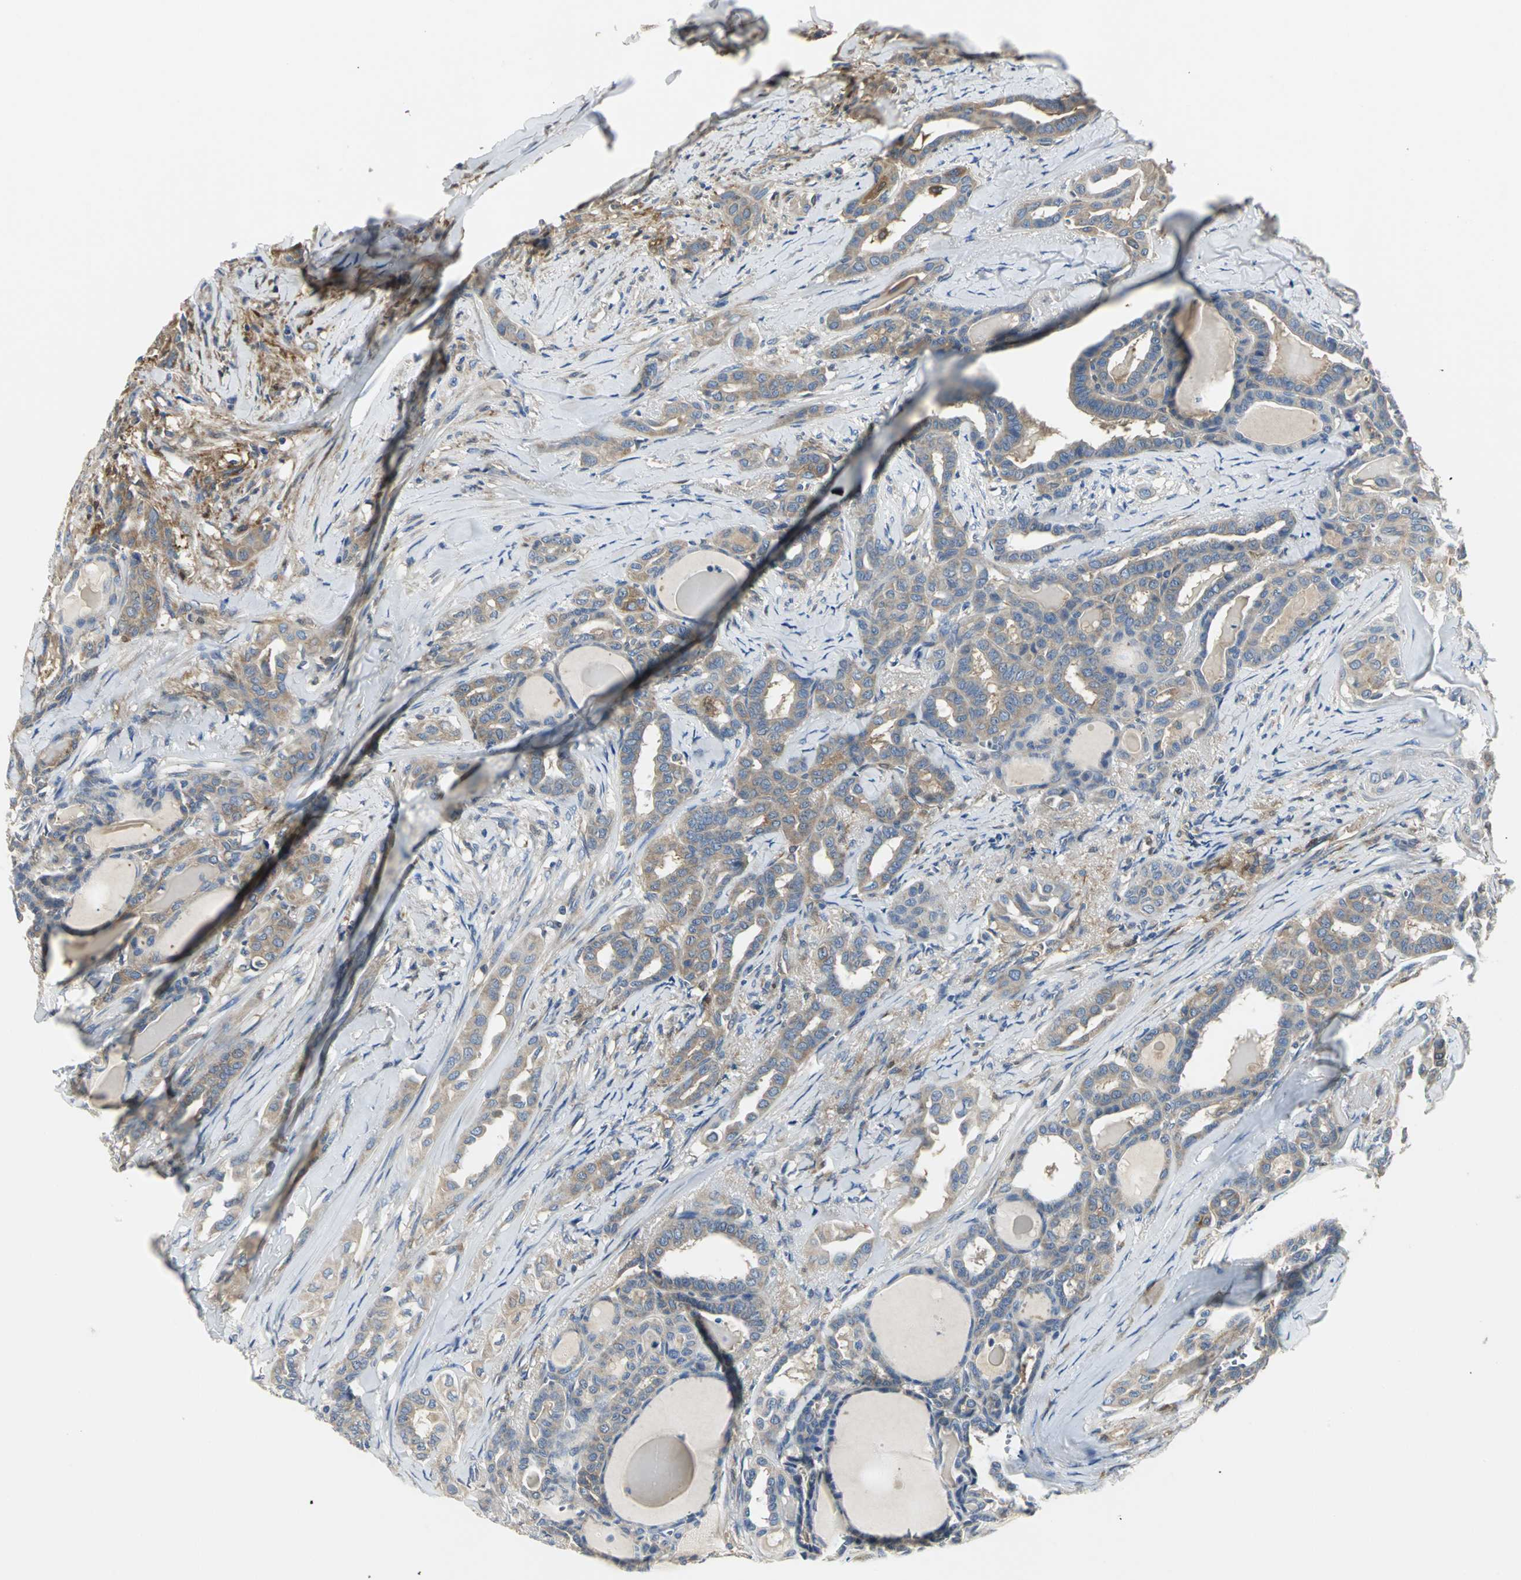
{"staining": {"intensity": "moderate", "quantity": ">75%", "location": "cytoplasmic/membranous"}, "tissue": "thyroid cancer", "cell_type": "Tumor cells", "image_type": "cancer", "snomed": [{"axis": "morphology", "description": "Carcinoma, NOS"}, {"axis": "topography", "description": "Thyroid gland"}], "caption": "Tumor cells display medium levels of moderate cytoplasmic/membranous staining in approximately >75% of cells in human thyroid carcinoma.", "gene": "CHRNB1", "patient": {"sex": "female", "age": 91}}